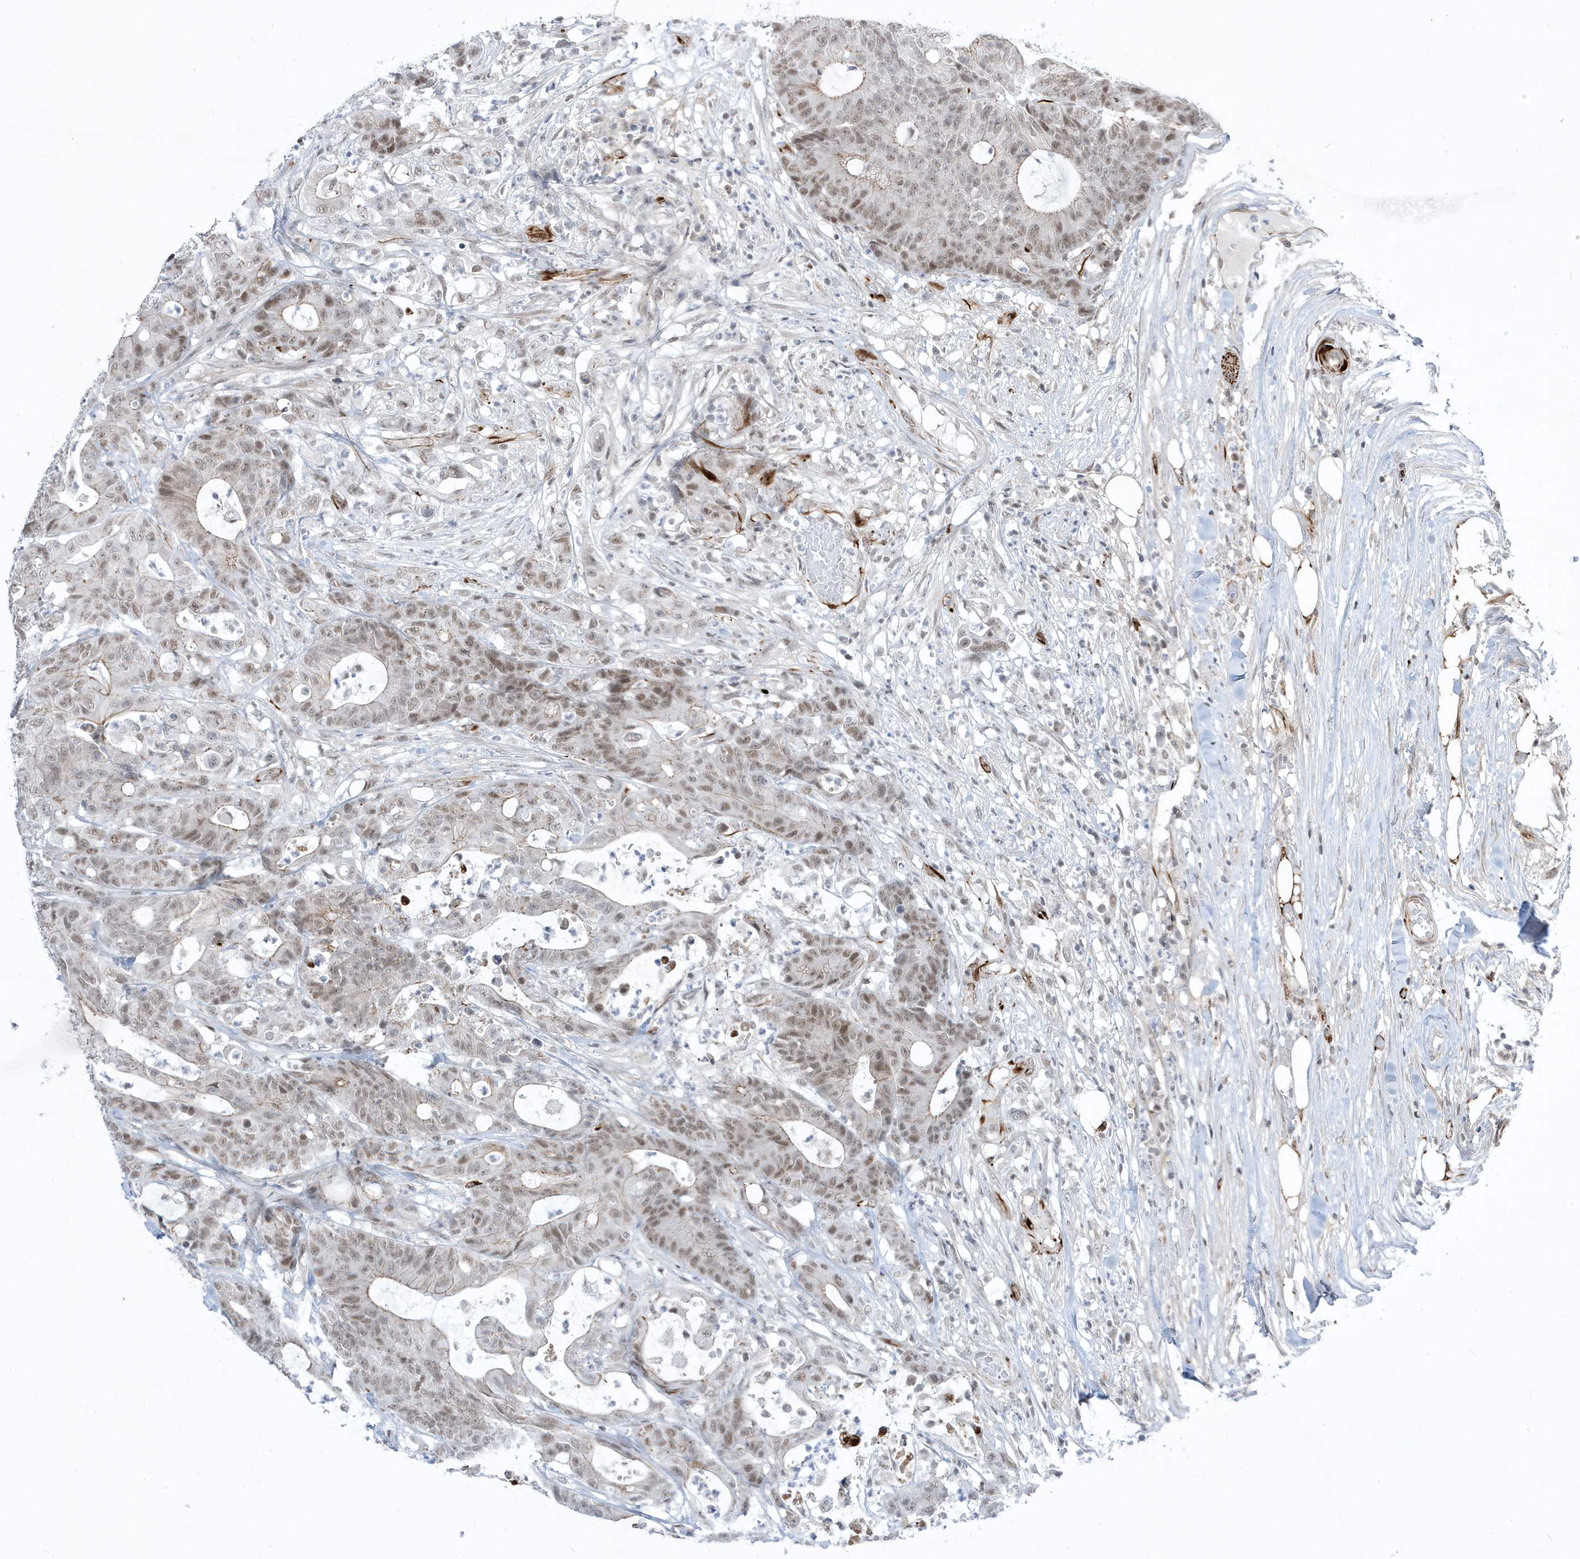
{"staining": {"intensity": "moderate", "quantity": ">75%", "location": "nuclear"}, "tissue": "colorectal cancer", "cell_type": "Tumor cells", "image_type": "cancer", "snomed": [{"axis": "morphology", "description": "Adenocarcinoma, NOS"}, {"axis": "topography", "description": "Colon"}], "caption": "Brown immunohistochemical staining in human colorectal cancer demonstrates moderate nuclear expression in approximately >75% of tumor cells.", "gene": "ADAMTSL3", "patient": {"sex": "female", "age": 84}}